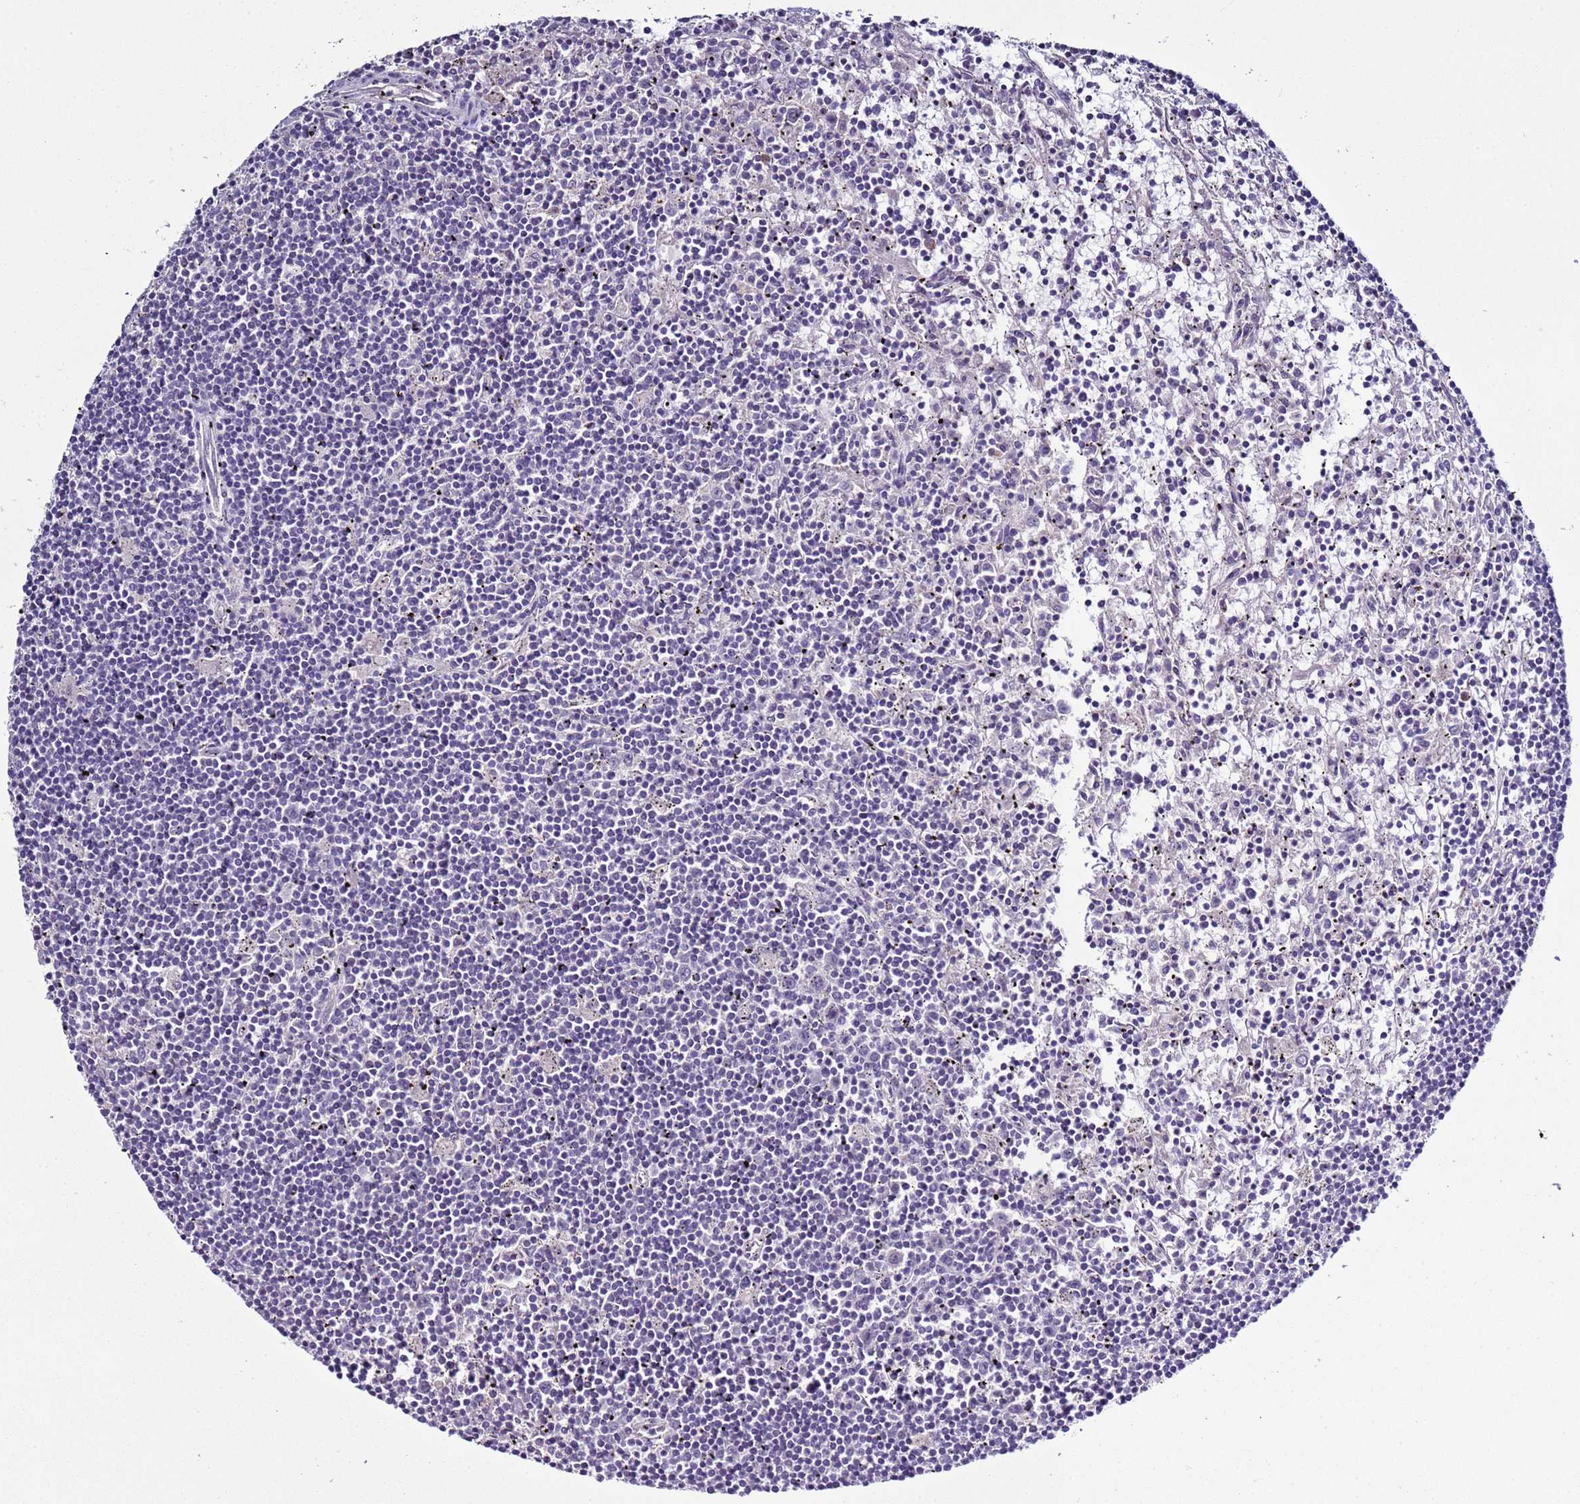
{"staining": {"intensity": "negative", "quantity": "none", "location": "none"}, "tissue": "lymphoma", "cell_type": "Tumor cells", "image_type": "cancer", "snomed": [{"axis": "morphology", "description": "Malignant lymphoma, non-Hodgkin's type, Low grade"}, {"axis": "topography", "description": "Spleen"}], "caption": "Malignant lymphoma, non-Hodgkin's type (low-grade) stained for a protein using IHC displays no staining tumor cells.", "gene": "RABL2B", "patient": {"sex": "male", "age": 76}}